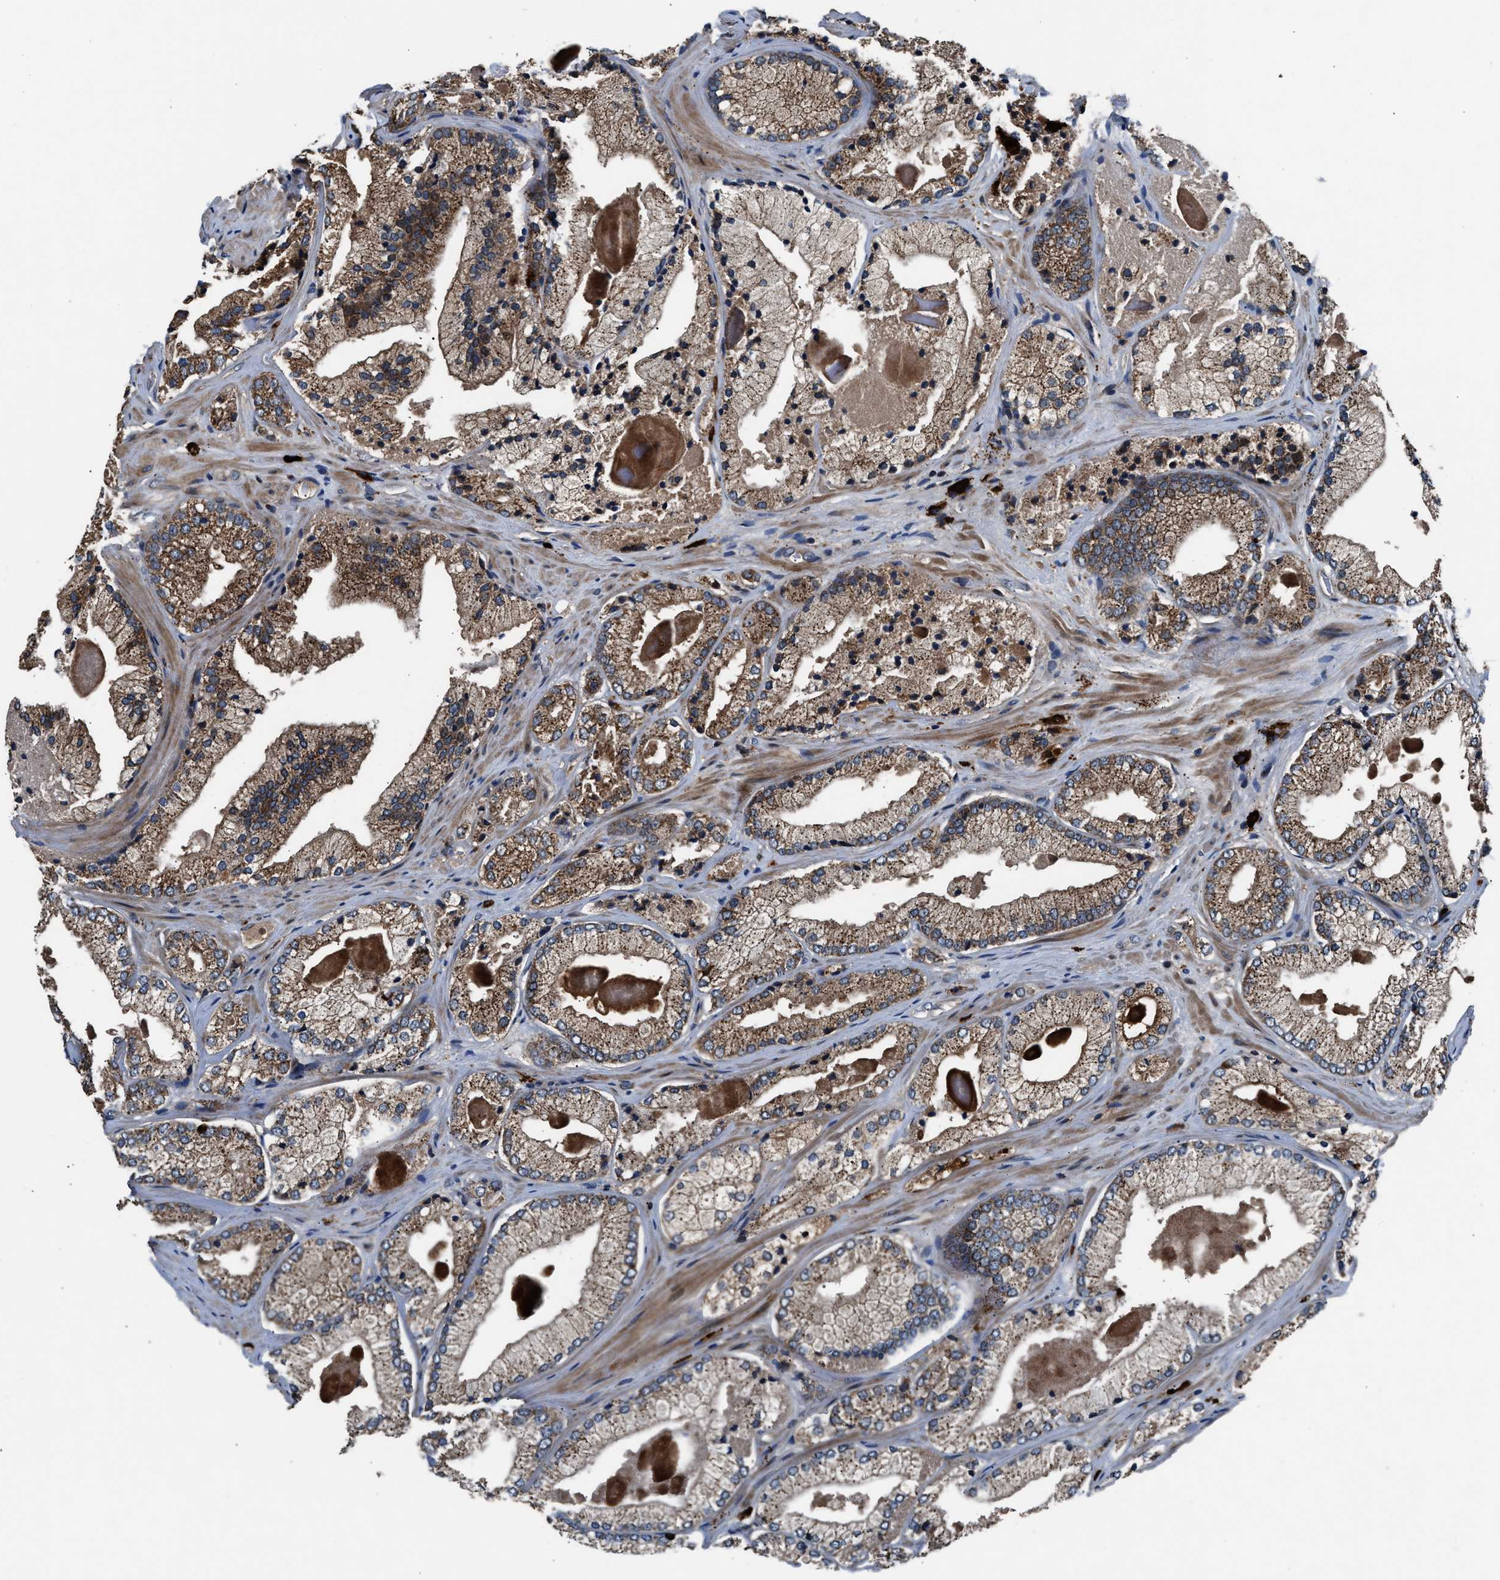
{"staining": {"intensity": "moderate", "quantity": ">75%", "location": "cytoplasmic/membranous"}, "tissue": "prostate cancer", "cell_type": "Tumor cells", "image_type": "cancer", "snomed": [{"axis": "morphology", "description": "Adenocarcinoma, Low grade"}, {"axis": "topography", "description": "Prostate"}], "caption": "Protein staining by immunohistochemistry demonstrates moderate cytoplasmic/membranous positivity in approximately >75% of tumor cells in prostate cancer.", "gene": "FAM221A", "patient": {"sex": "male", "age": 65}}